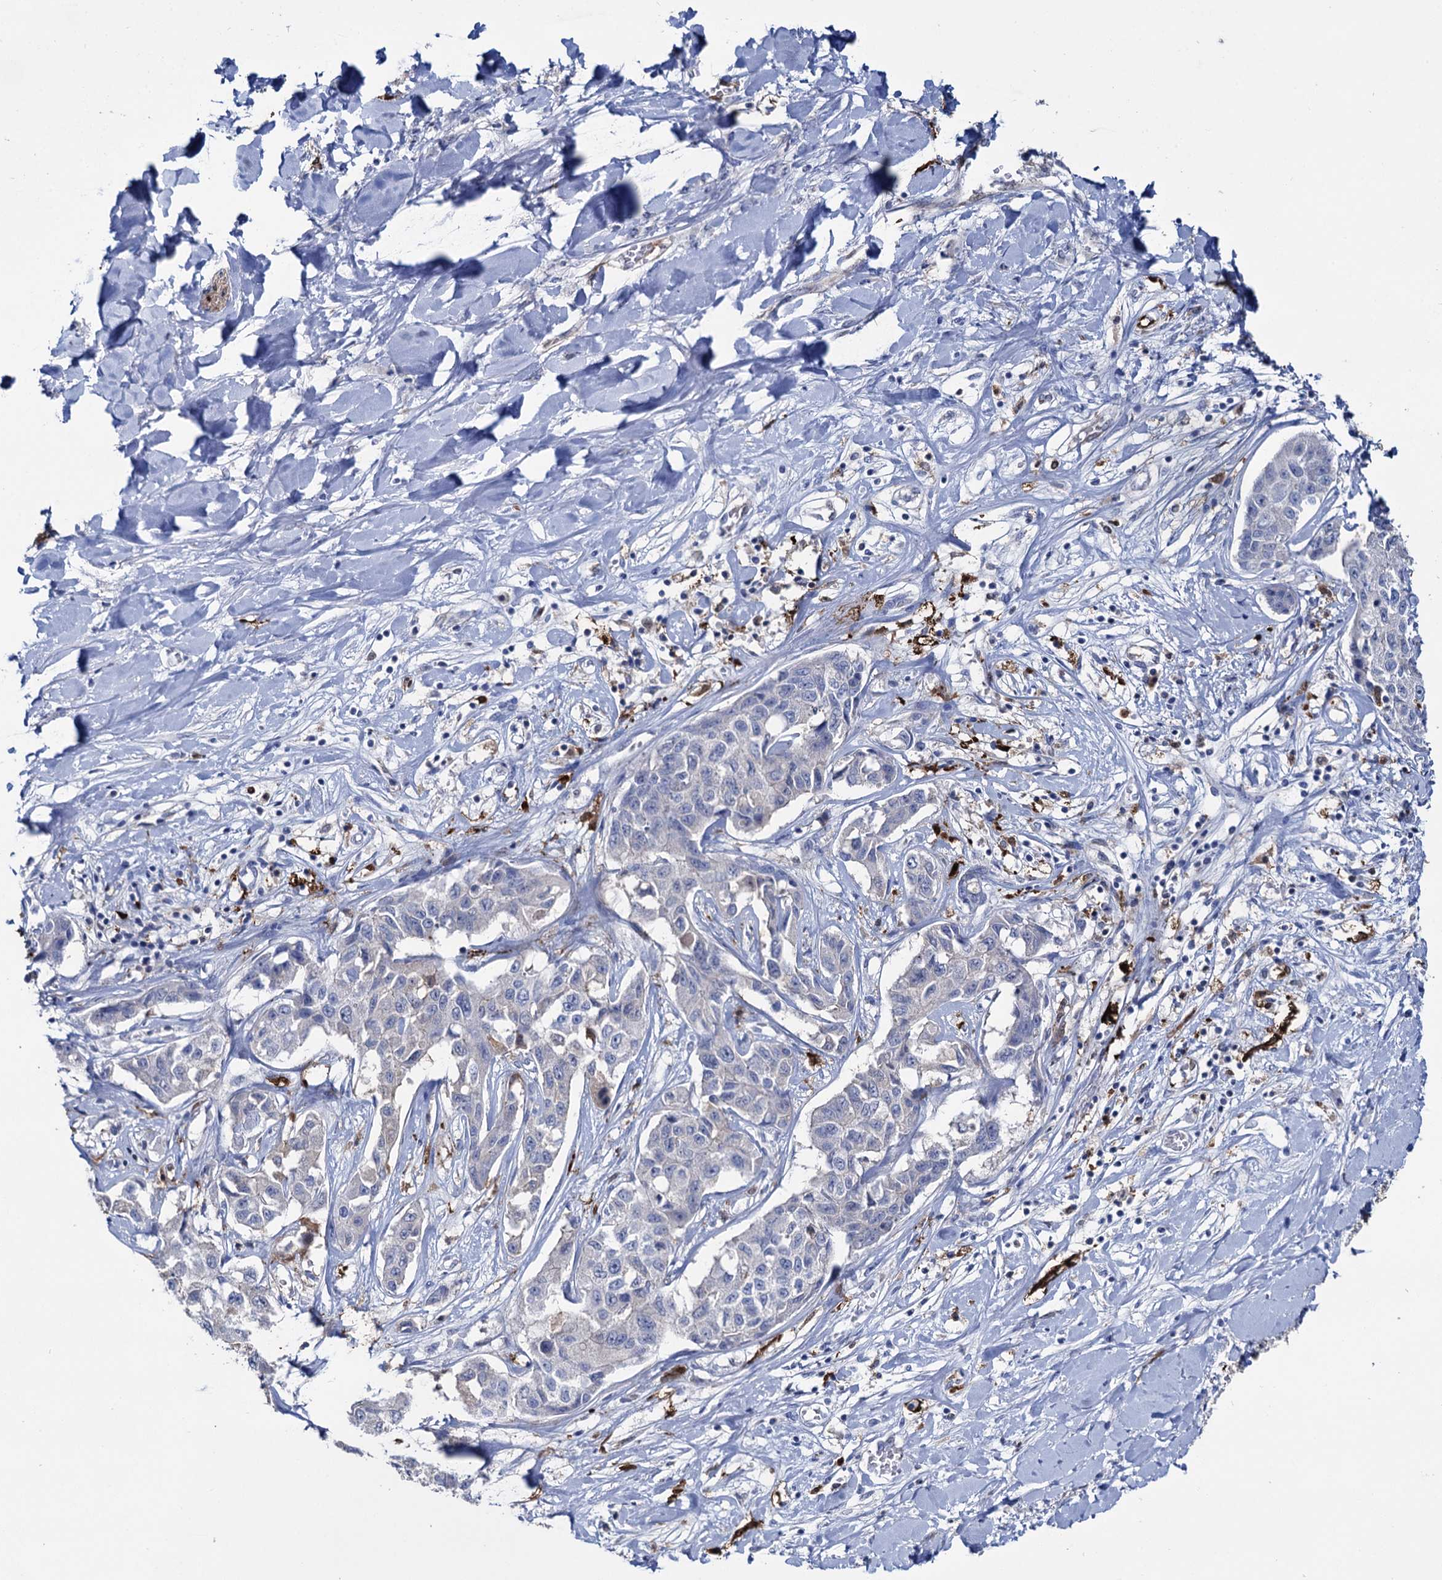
{"staining": {"intensity": "negative", "quantity": "none", "location": "none"}, "tissue": "liver cancer", "cell_type": "Tumor cells", "image_type": "cancer", "snomed": [{"axis": "morphology", "description": "Cholangiocarcinoma"}, {"axis": "topography", "description": "Liver"}], "caption": "Immunohistochemical staining of liver cancer reveals no significant staining in tumor cells.", "gene": "FABP5", "patient": {"sex": "male", "age": 59}}